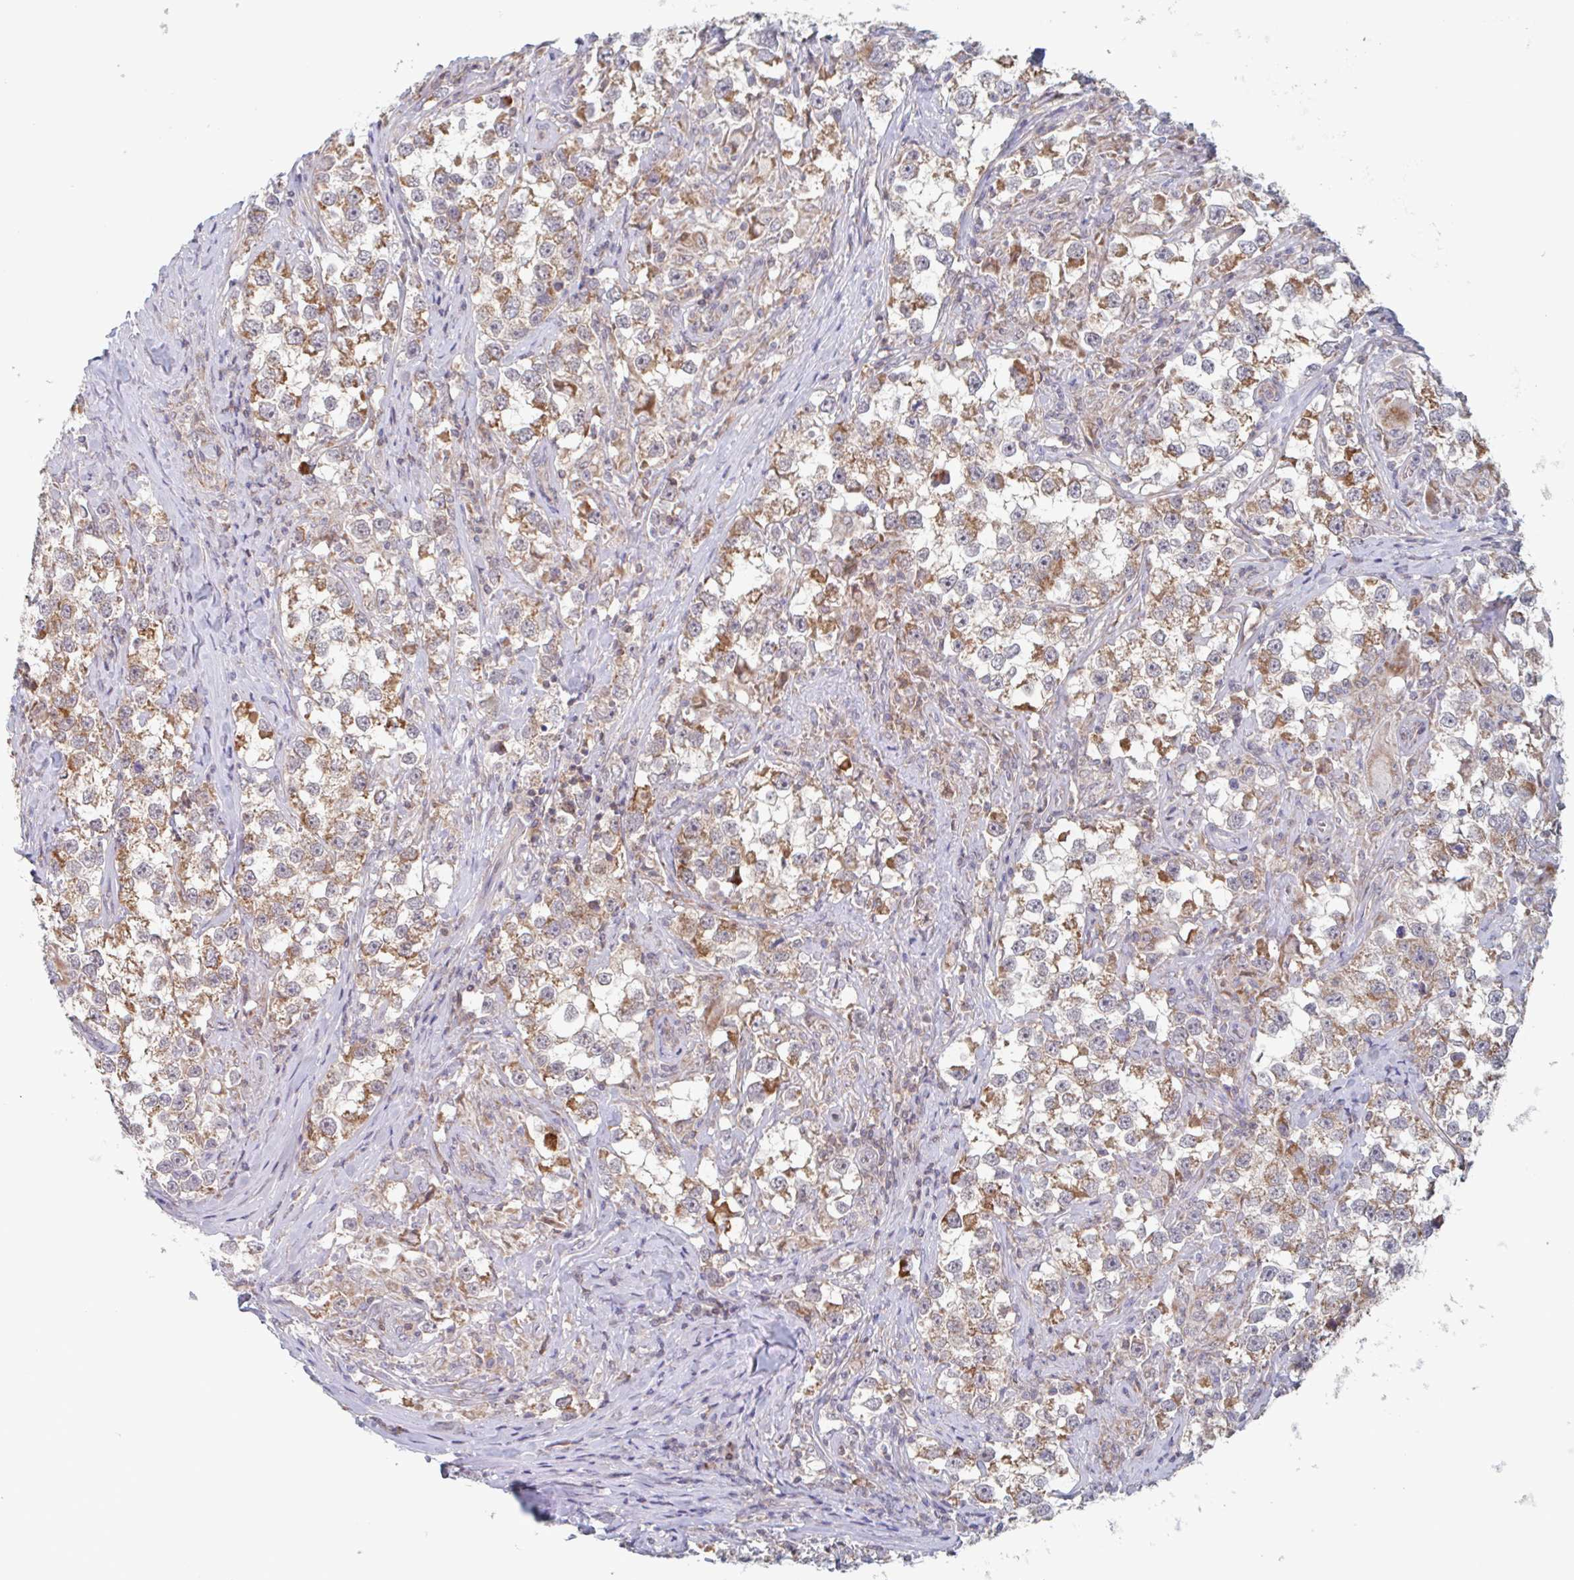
{"staining": {"intensity": "moderate", "quantity": ">75%", "location": "cytoplasmic/membranous"}, "tissue": "testis cancer", "cell_type": "Tumor cells", "image_type": "cancer", "snomed": [{"axis": "morphology", "description": "Seminoma, NOS"}, {"axis": "topography", "description": "Testis"}], "caption": "A brown stain labels moderate cytoplasmic/membranous expression of a protein in human seminoma (testis) tumor cells. (DAB (3,3'-diaminobenzidine) = brown stain, brightfield microscopy at high magnification).", "gene": "SURF1", "patient": {"sex": "male", "age": 46}}